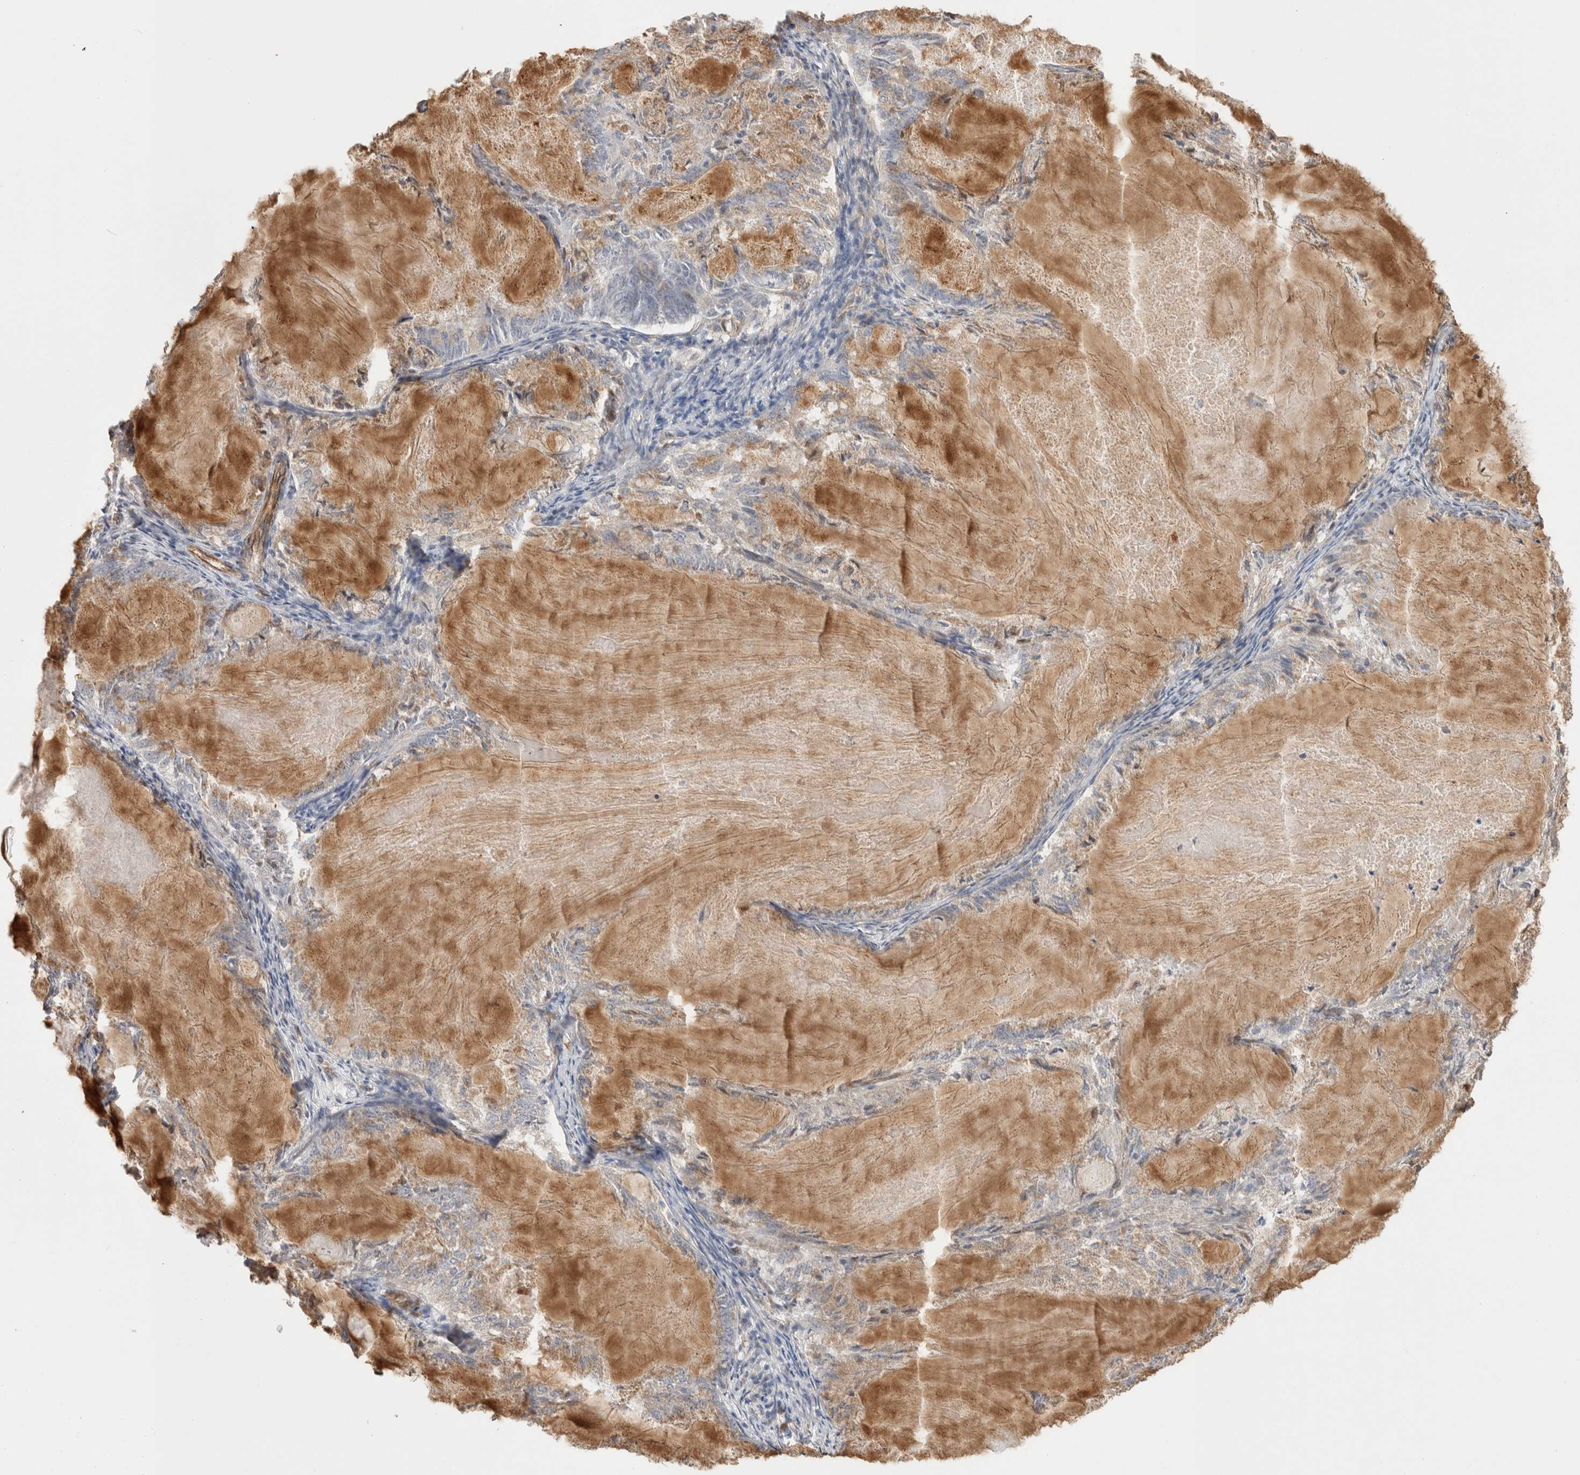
{"staining": {"intensity": "weak", "quantity": "25%-75%", "location": "cytoplasmic/membranous"}, "tissue": "endometrial cancer", "cell_type": "Tumor cells", "image_type": "cancer", "snomed": [{"axis": "morphology", "description": "Adenocarcinoma, NOS"}, {"axis": "topography", "description": "Endometrium"}], "caption": "Immunohistochemical staining of endometrial adenocarcinoma shows low levels of weak cytoplasmic/membranous protein staining in approximately 25%-75% of tumor cells.", "gene": "CAAP1", "patient": {"sex": "female", "age": 86}}